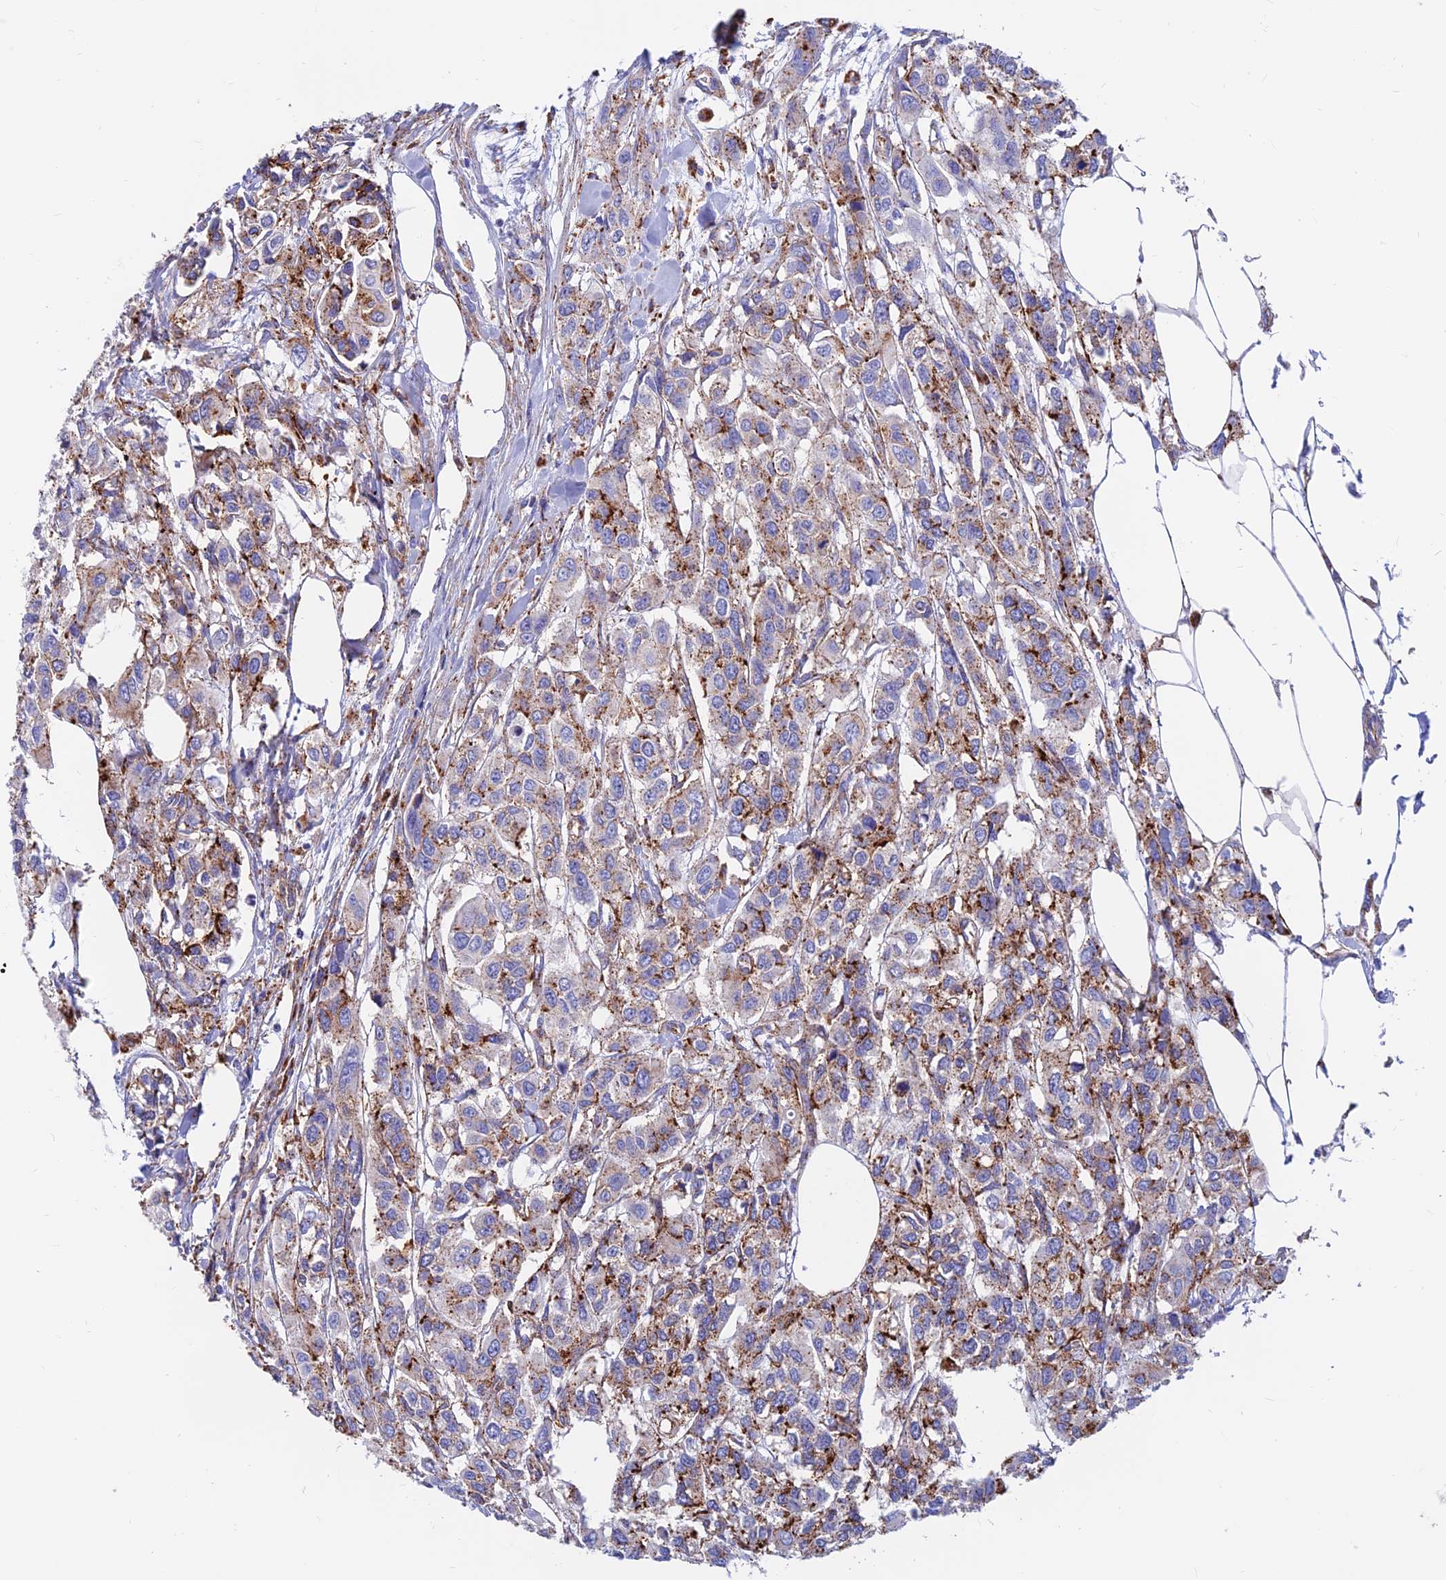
{"staining": {"intensity": "moderate", "quantity": "25%-75%", "location": "cytoplasmic/membranous"}, "tissue": "urothelial cancer", "cell_type": "Tumor cells", "image_type": "cancer", "snomed": [{"axis": "morphology", "description": "Urothelial carcinoma, High grade"}, {"axis": "topography", "description": "Urinary bladder"}], "caption": "Immunohistochemical staining of human high-grade urothelial carcinoma exhibits medium levels of moderate cytoplasmic/membranous staining in about 25%-75% of tumor cells.", "gene": "SPNS1", "patient": {"sex": "male", "age": 67}}